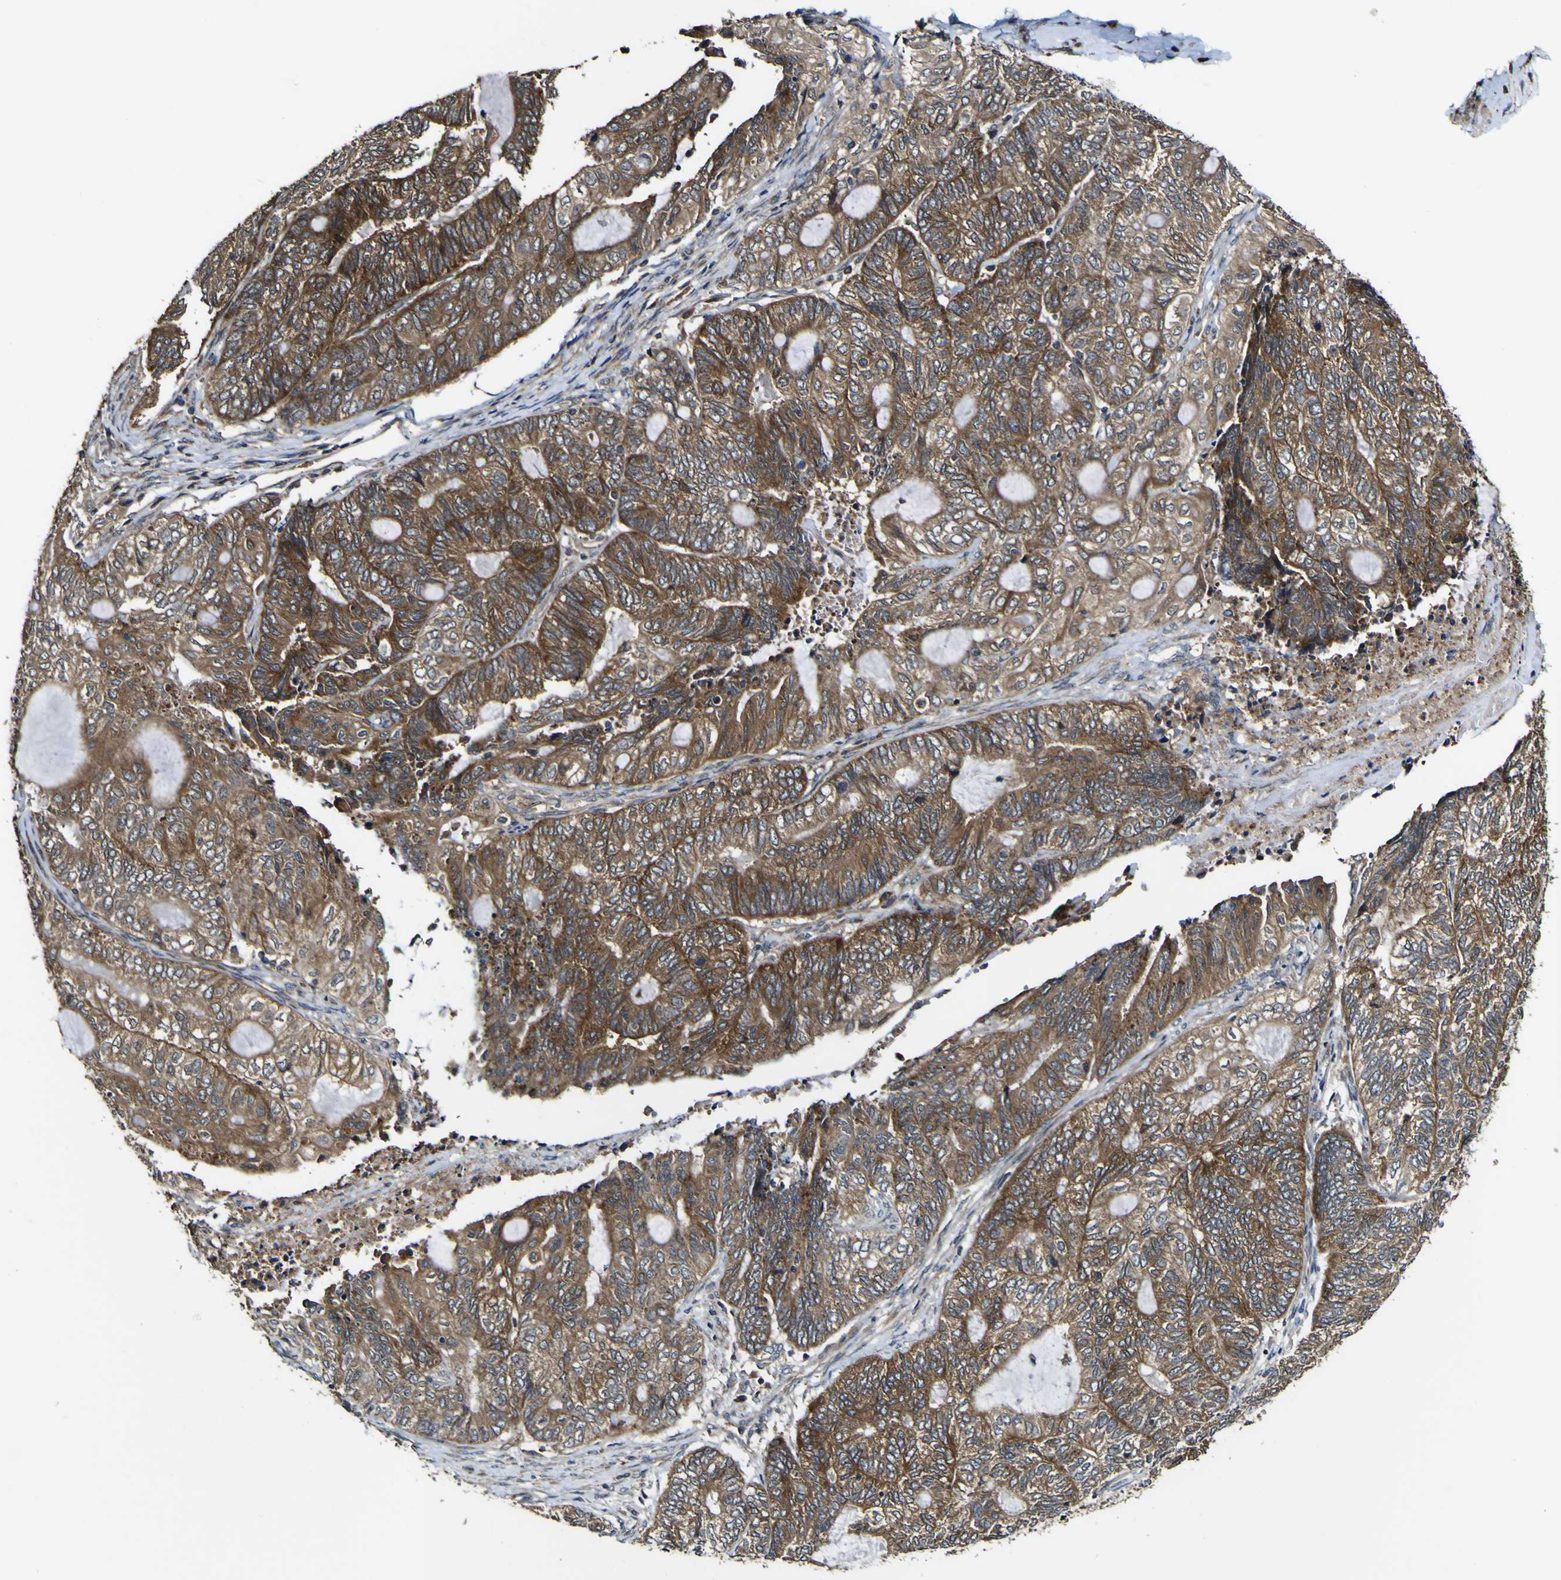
{"staining": {"intensity": "moderate", "quantity": ">75%", "location": "cytoplasmic/membranous"}, "tissue": "endometrial cancer", "cell_type": "Tumor cells", "image_type": "cancer", "snomed": [{"axis": "morphology", "description": "Adenocarcinoma, NOS"}, {"axis": "topography", "description": "Uterus"}, {"axis": "topography", "description": "Endometrium"}], "caption": "Immunohistochemistry (IHC) staining of endometrial adenocarcinoma, which reveals medium levels of moderate cytoplasmic/membranous positivity in about >75% of tumor cells indicating moderate cytoplasmic/membranous protein staining. The staining was performed using DAB (3,3'-diaminobenzidine) (brown) for protein detection and nuclei were counterstained in hematoxylin (blue).", "gene": "TNIK", "patient": {"sex": "female", "age": 70}}